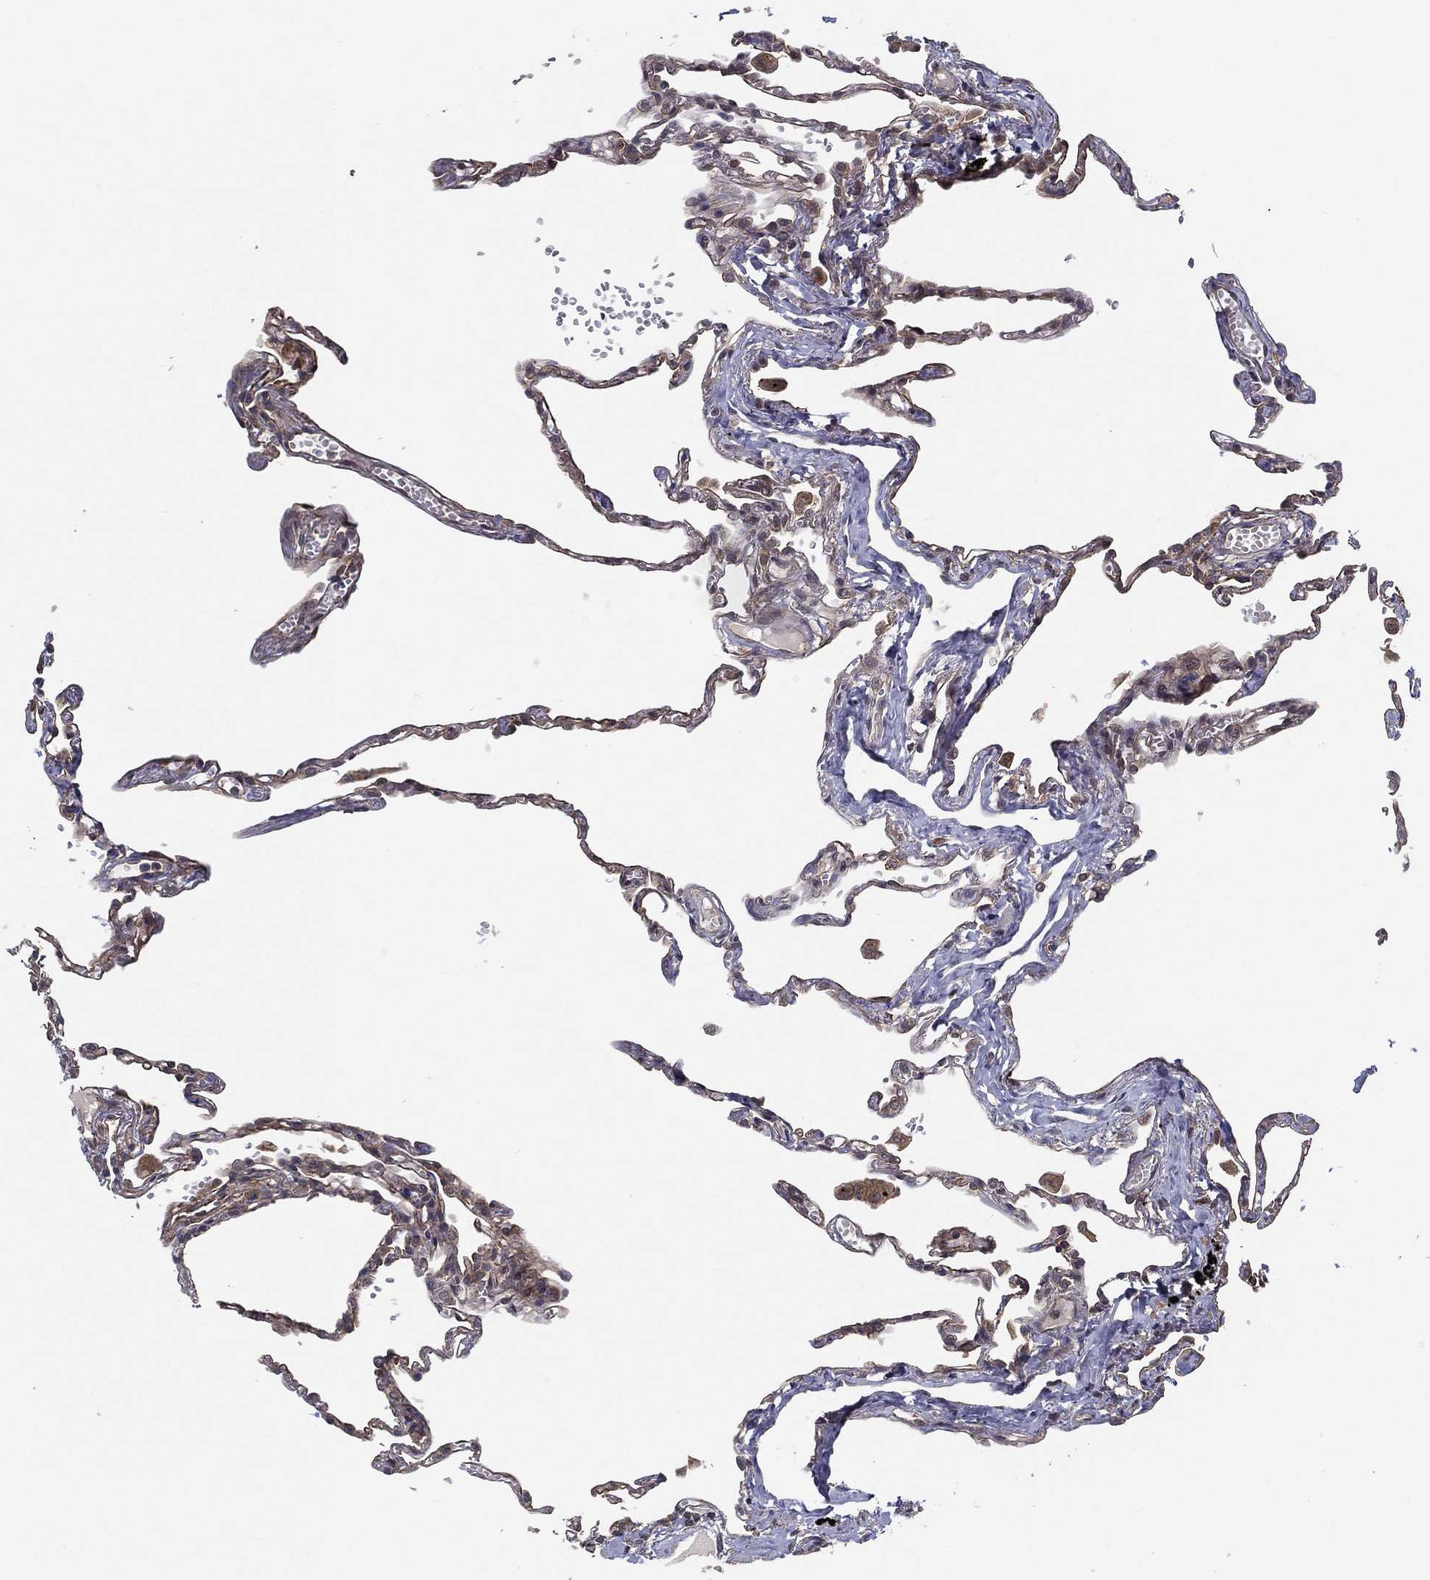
{"staining": {"intensity": "moderate", "quantity": "<25%", "location": "cytoplasmic/membranous,nuclear"}, "tissue": "lung", "cell_type": "Alveolar cells", "image_type": "normal", "snomed": [{"axis": "morphology", "description": "Normal tissue, NOS"}, {"axis": "topography", "description": "Lung"}], "caption": "An image showing moderate cytoplasmic/membranous,nuclear positivity in about <25% of alveolar cells in unremarkable lung, as visualized by brown immunohistochemical staining.", "gene": "UACA", "patient": {"sex": "male", "age": 78}}